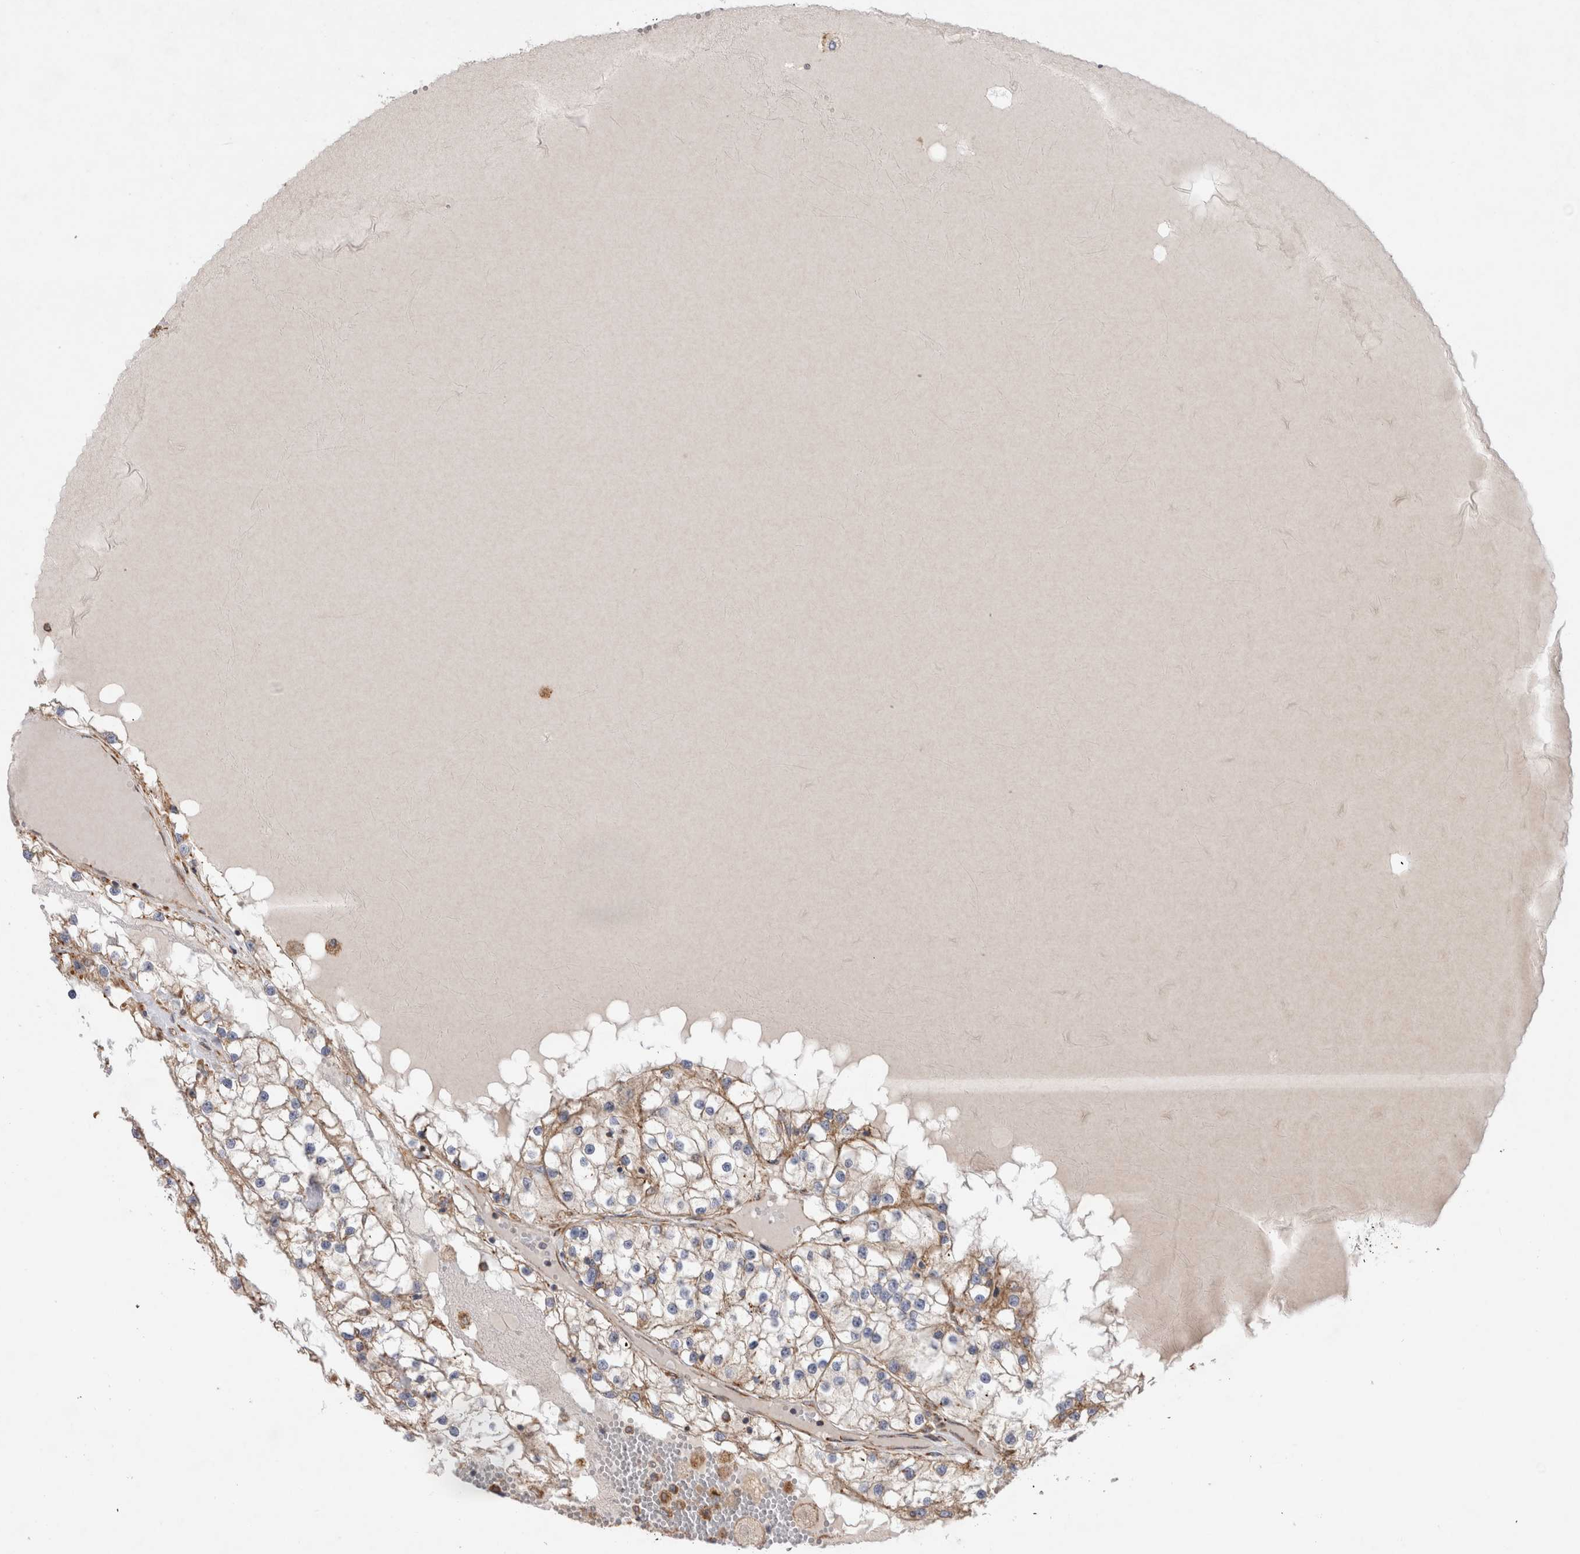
{"staining": {"intensity": "weak", "quantity": ">75%", "location": "cytoplasmic/membranous"}, "tissue": "renal cancer", "cell_type": "Tumor cells", "image_type": "cancer", "snomed": [{"axis": "morphology", "description": "Adenocarcinoma, NOS"}, {"axis": "topography", "description": "Kidney"}], "caption": "Immunohistochemistry (IHC) of renal cancer (adenocarcinoma) displays low levels of weak cytoplasmic/membranous expression in about >75% of tumor cells.", "gene": "PDCD10", "patient": {"sex": "male", "age": 68}}